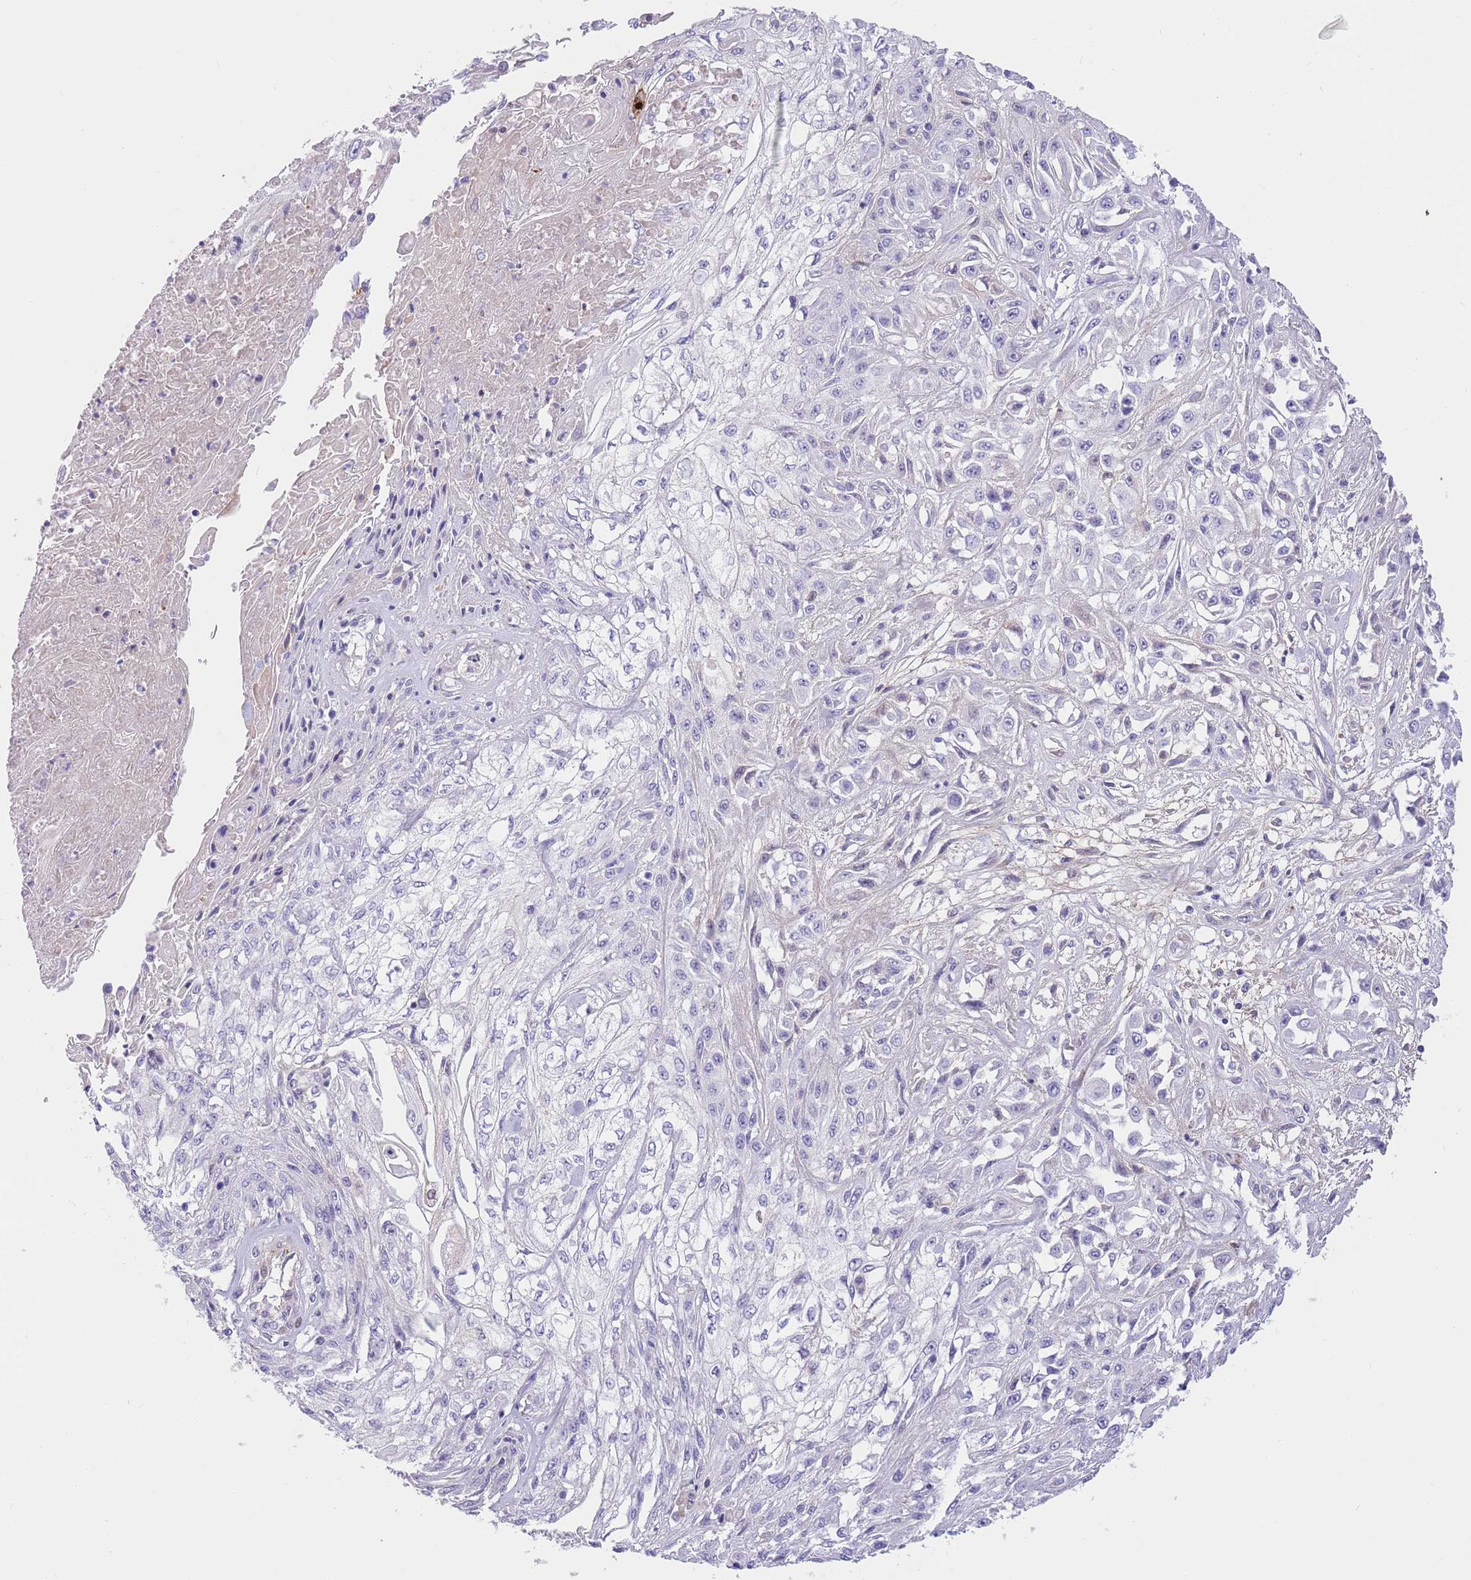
{"staining": {"intensity": "negative", "quantity": "none", "location": "none"}, "tissue": "skin cancer", "cell_type": "Tumor cells", "image_type": "cancer", "snomed": [{"axis": "morphology", "description": "Squamous cell carcinoma, NOS"}, {"axis": "morphology", "description": "Squamous cell carcinoma, metastatic, NOS"}, {"axis": "topography", "description": "Skin"}, {"axis": "topography", "description": "Lymph node"}], "caption": "Immunohistochemistry (IHC) of skin cancer demonstrates no expression in tumor cells.", "gene": "LEPROTL1", "patient": {"sex": "male", "age": 75}}